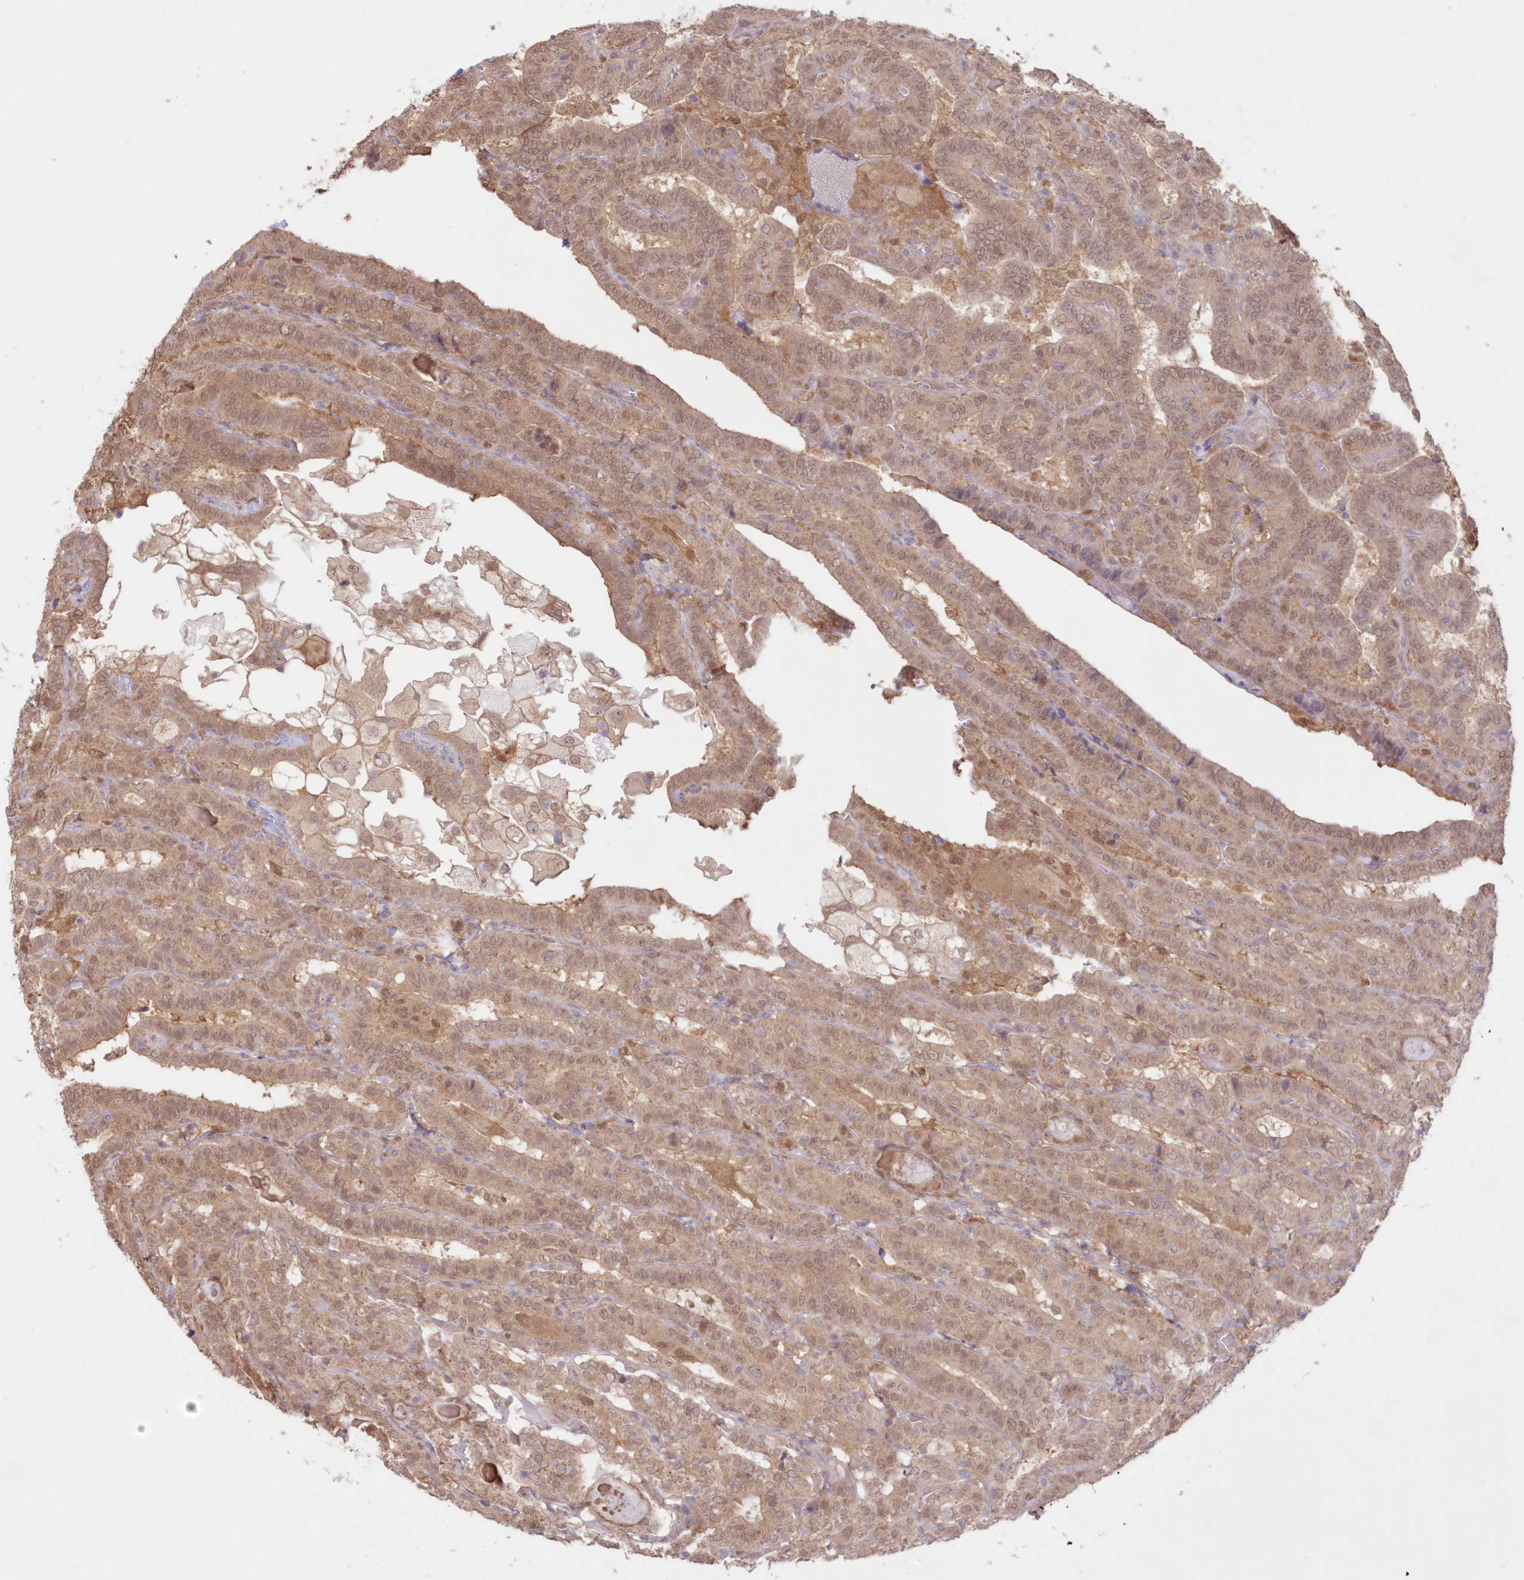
{"staining": {"intensity": "moderate", "quantity": ">75%", "location": "cytoplasmic/membranous,nuclear"}, "tissue": "thyroid cancer", "cell_type": "Tumor cells", "image_type": "cancer", "snomed": [{"axis": "morphology", "description": "Papillary adenocarcinoma, NOS"}, {"axis": "topography", "description": "Thyroid gland"}], "caption": "Moderate cytoplasmic/membranous and nuclear positivity for a protein is present in about >75% of tumor cells of thyroid cancer (papillary adenocarcinoma) using immunohistochemistry (IHC).", "gene": "RNPEP", "patient": {"sex": "female", "age": 72}}